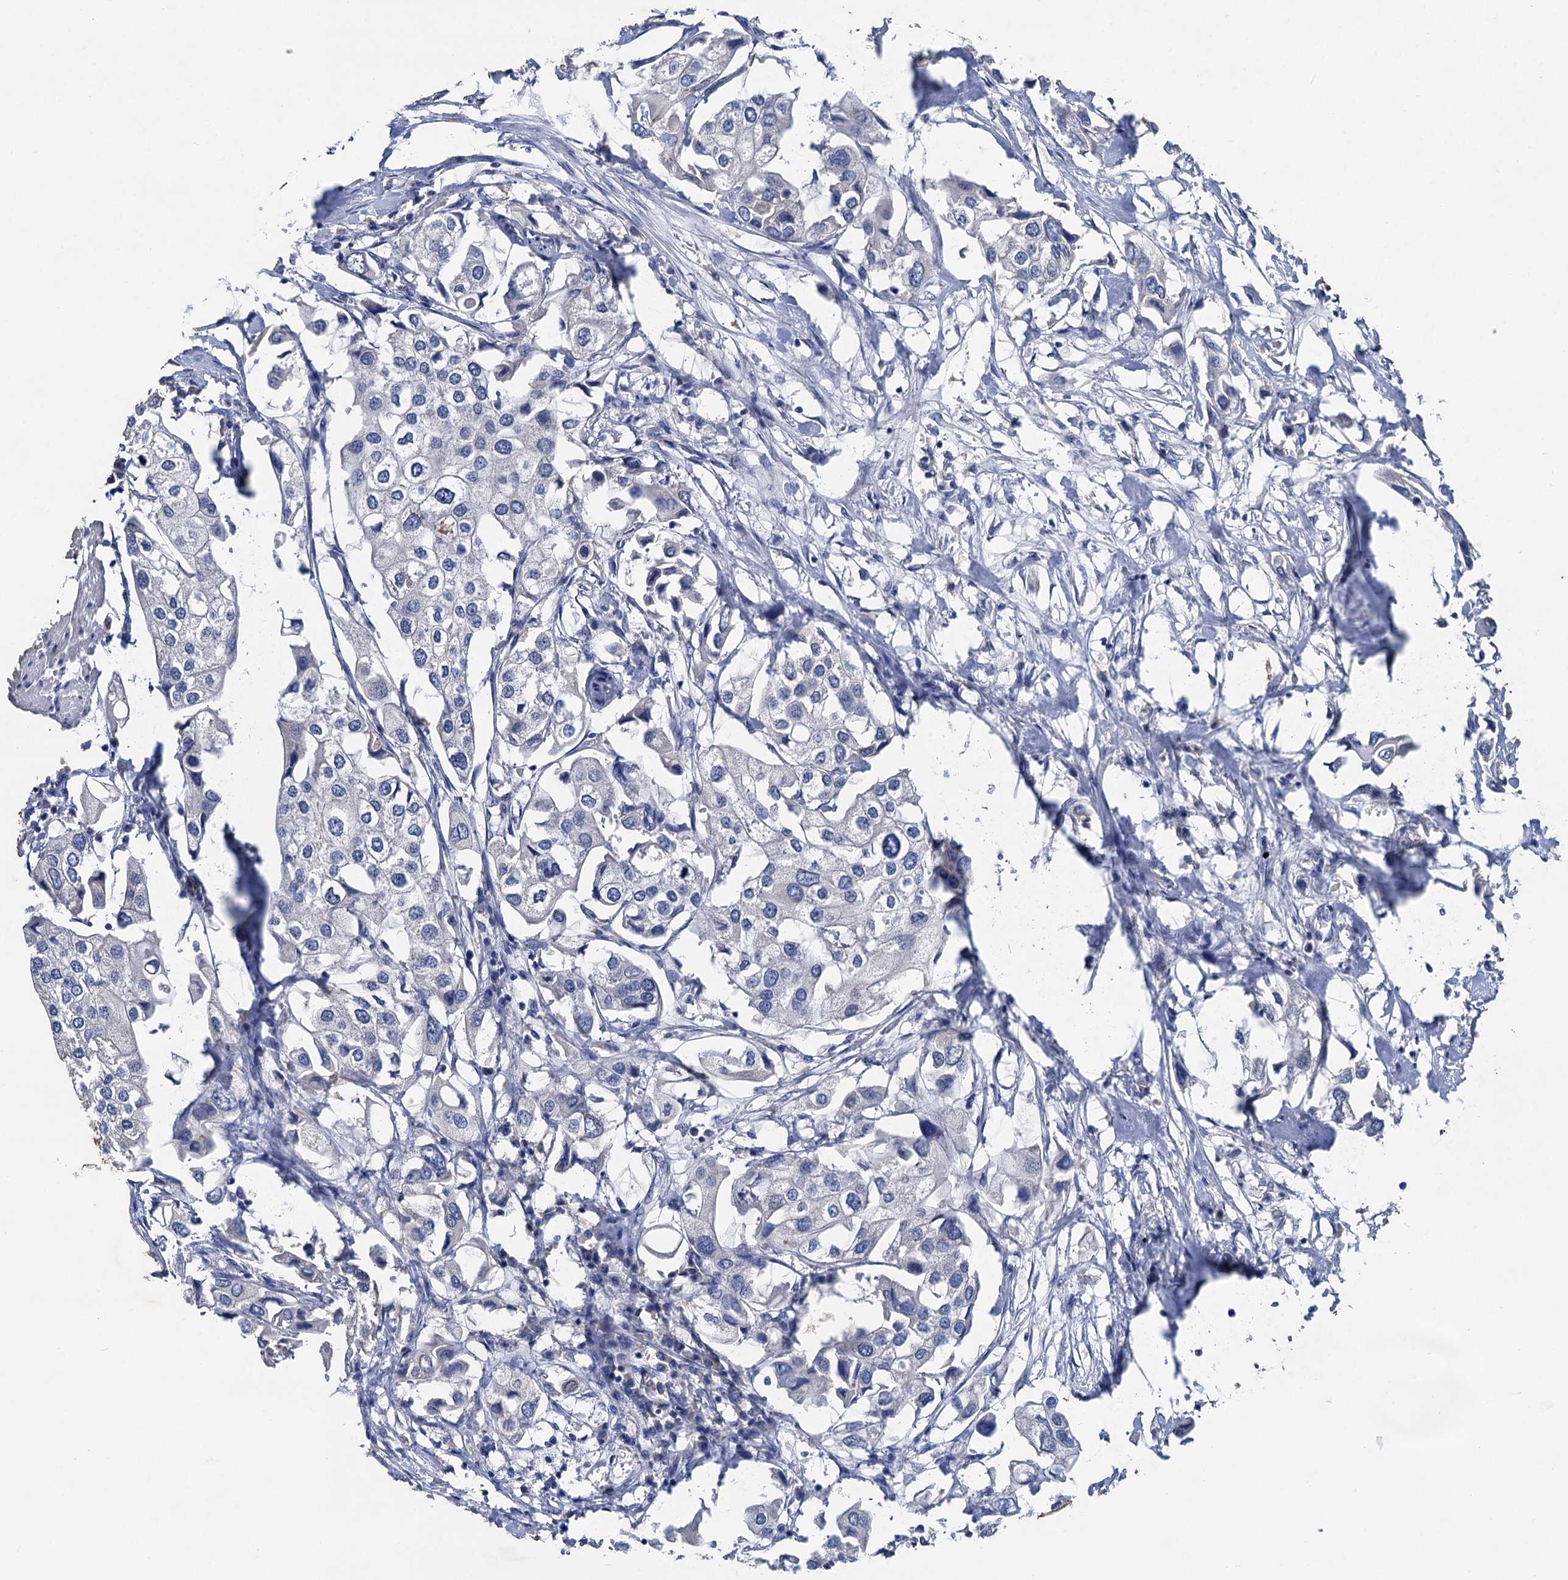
{"staining": {"intensity": "negative", "quantity": "none", "location": "none"}, "tissue": "urothelial cancer", "cell_type": "Tumor cells", "image_type": "cancer", "snomed": [{"axis": "morphology", "description": "Urothelial carcinoma, High grade"}, {"axis": "topography", "description": "Urinary bladder"}], "caption": "Immunohistochemistry of human high-grade urothelial carcinoma displays no positivity in tumor cells.", "gene": "TMEM39B", "patient": {"sex": "male", "age": 64}}